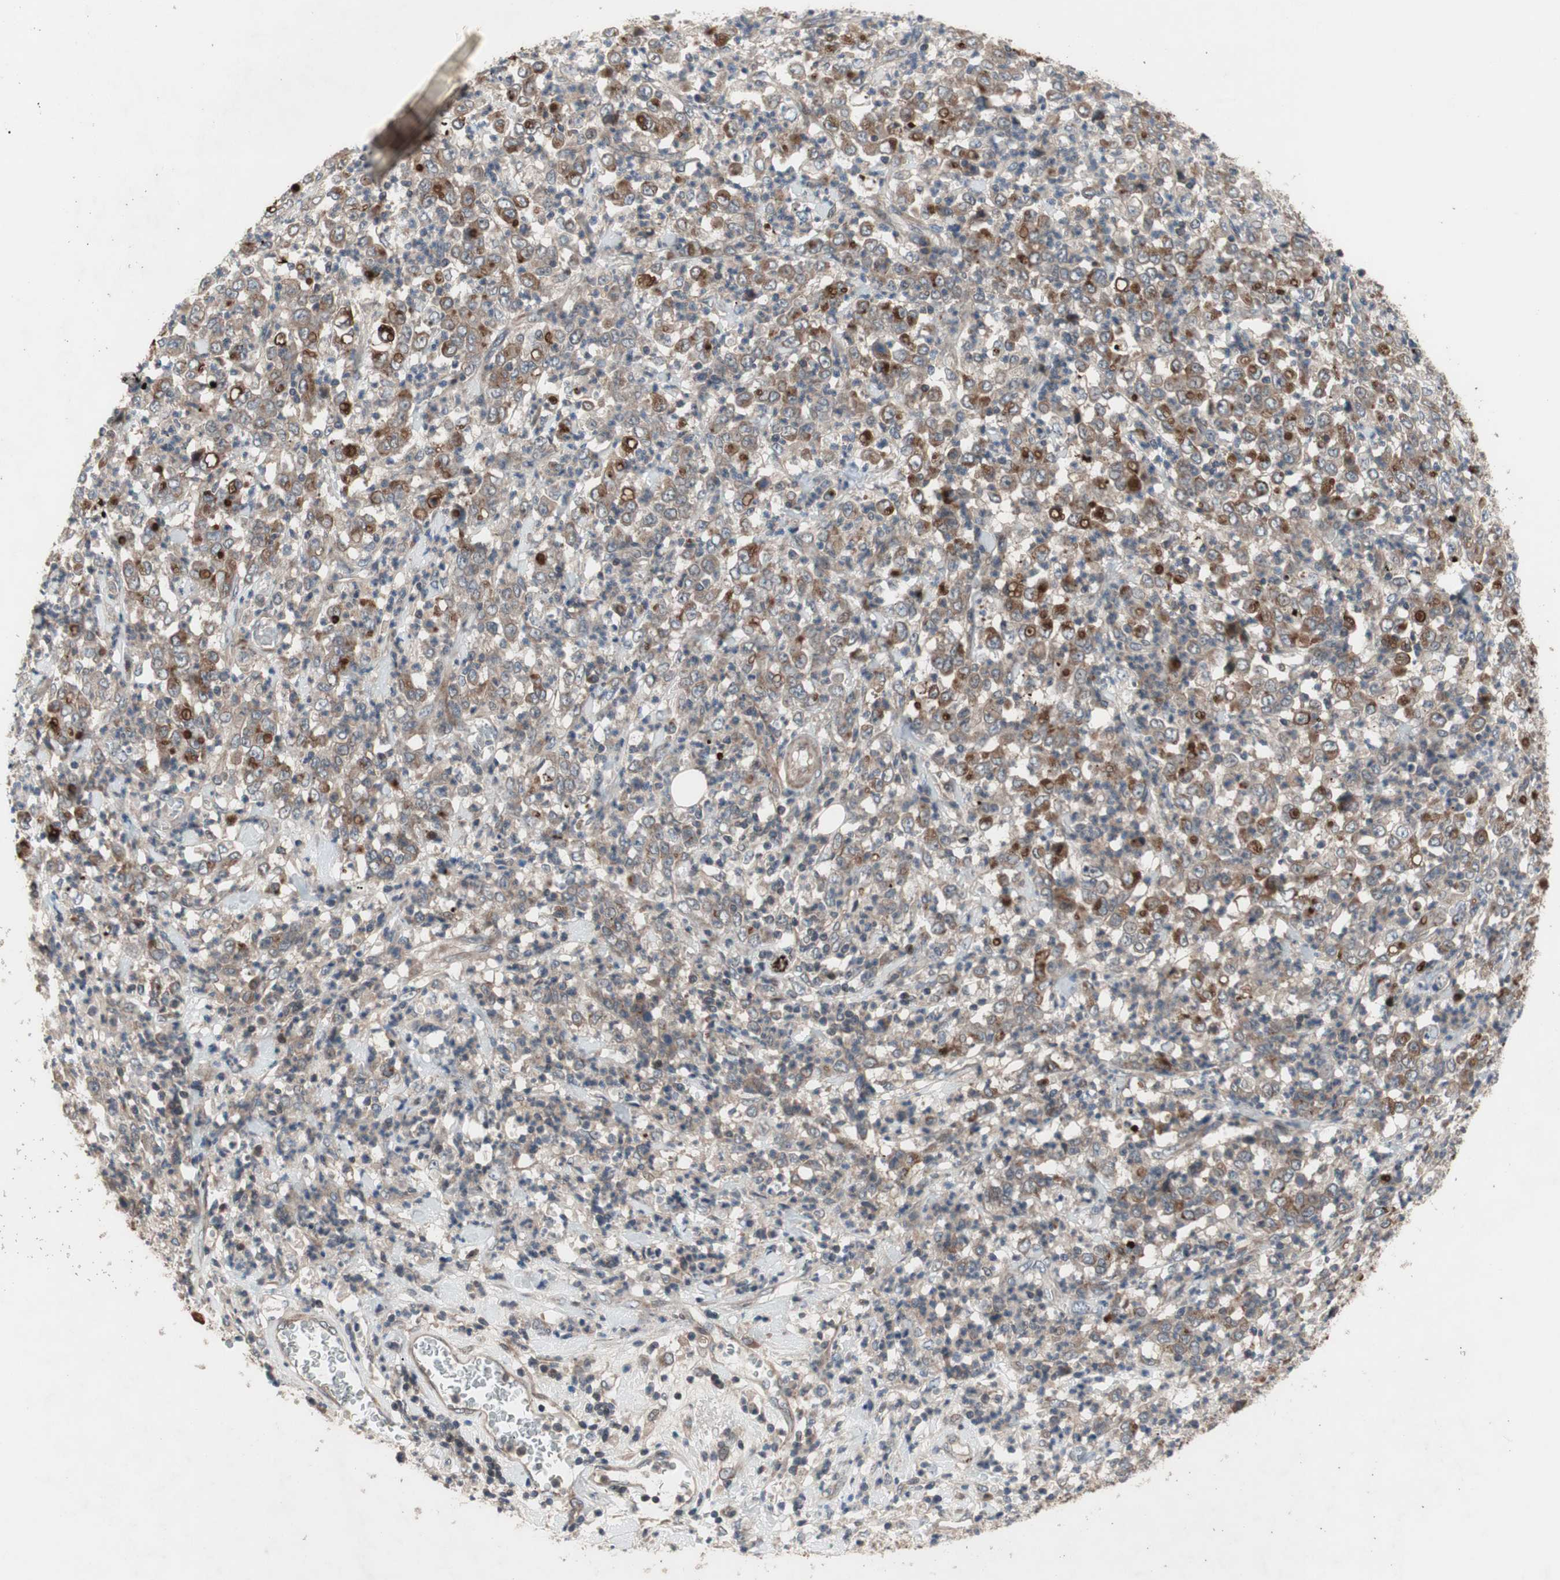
{"staining": {"intensity": "moderate", "quantity": "25%-75%", "location": "cytoplasmic/membranous"}, "tissue": "stomach cancer", "cell_type": "Tumor cells", "image_type": "cancer", "snomed": [{"axis": "morphology", "description": "Adenocarcinoma, NOS"}, {"axis": "topography", "description": "Stomach, lower"}], "caption": "About 25%-75% of tumor cells in adenocarcinoma (stomach) reveal moderate cytoplasmic/membranous protein expression as visualized by brown immunohistochemical staining.", "gene": "OAZ1", "patient": {"sex": "female", "age": 71}}